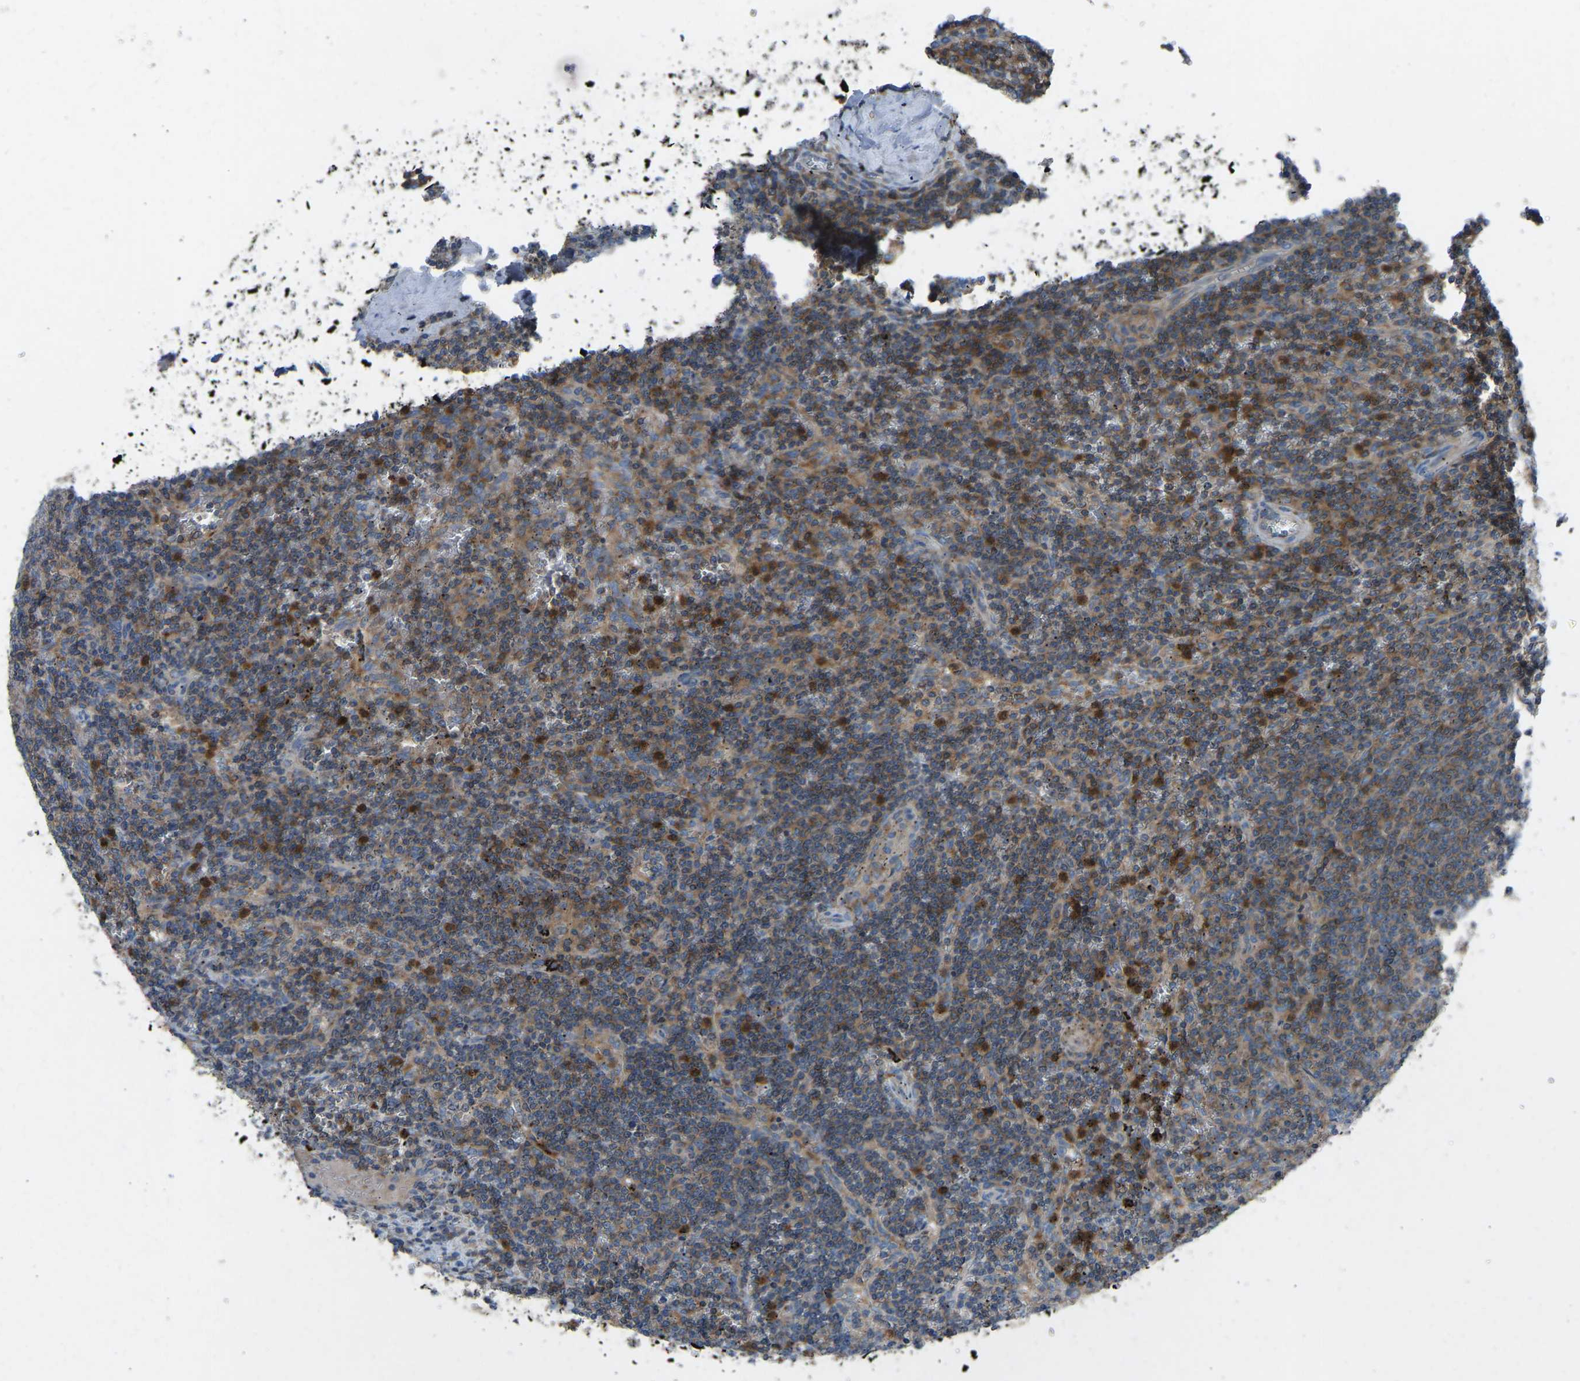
{"staining": {"intensity": "moderate", "quantity": "25%-75%", "location": "cytoplasmic/membranous"}, "tissue": "lymphoma", "cell_type": "Tumor cells", "image_type": "cancer", "snomed": [{"axis": "morphology", "description": "Malignant lymphoma, non-Hodgkin's type, Low grade"}, {"axis": "topography", "description": "Spleen"}], "caption": "Human lymphoma stained for a protein (brown) displays moderate cytoplasmic/membranous positive expression in approximately 25%-75% of tumor cells.", "gene": "GRK6", "patient": {"sex": "female", "age": 19}}